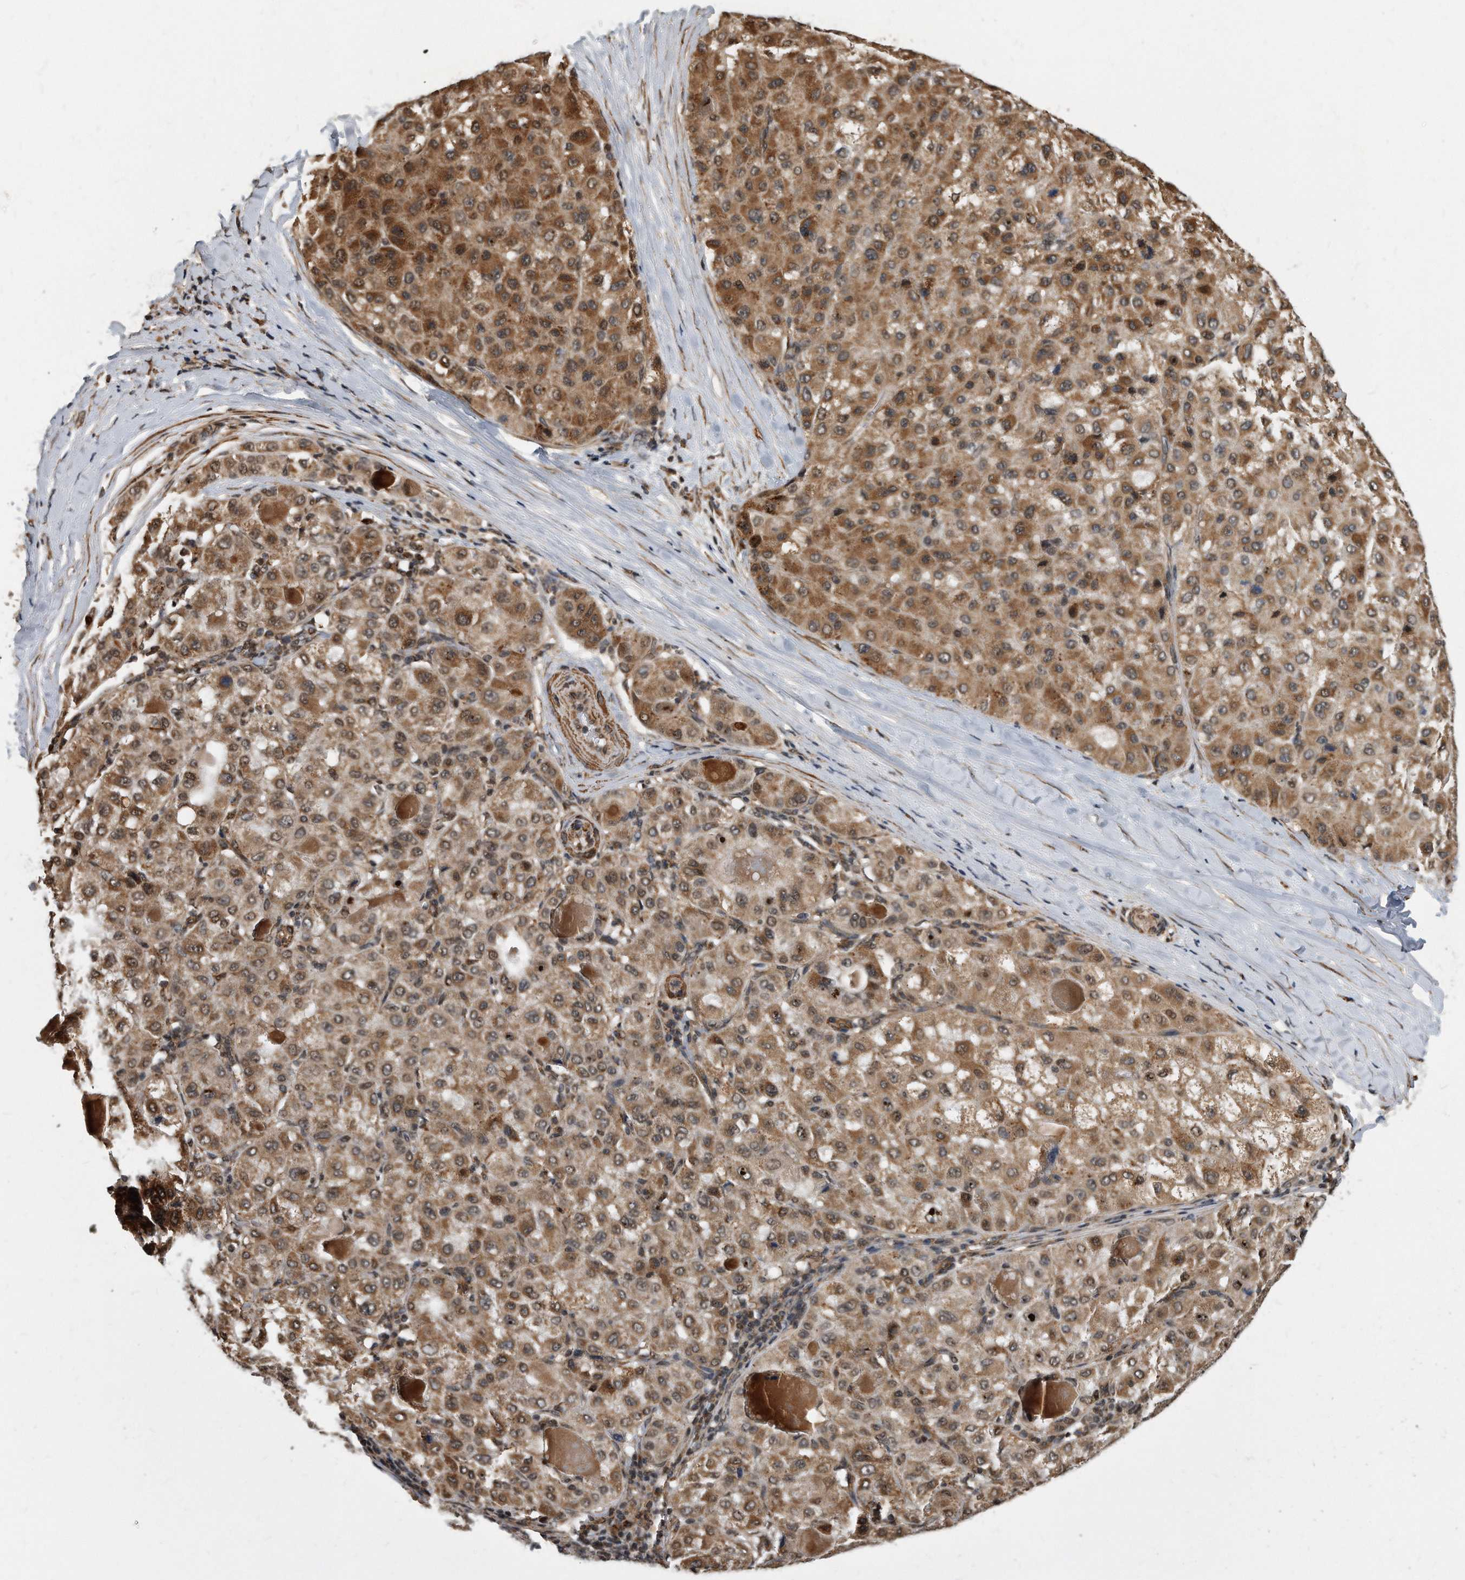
{"staining": {"intensity": "moderate", "quantity": ">75%", "location": "cytoplasmic/membranous"}, "tissue": "liver cancer", "cell_type": "Tumor cells", "image_type": "cancer", "snomed": [{"axis": "morphology", "description": "Carcinoma, Hepatocellular, NOS"}, {"axis": "topography", "description": "Liver"}], "caption": "The photomicrograph demonstrates immunohistochemical staining of liver cancer (hepatocellular carcinoma). There is moderate cytoplasmic/membranous staining is present in about >75% of tumor cells.", "gene": "DUSP22", "patient": {"sex": "male", "age": 80}}